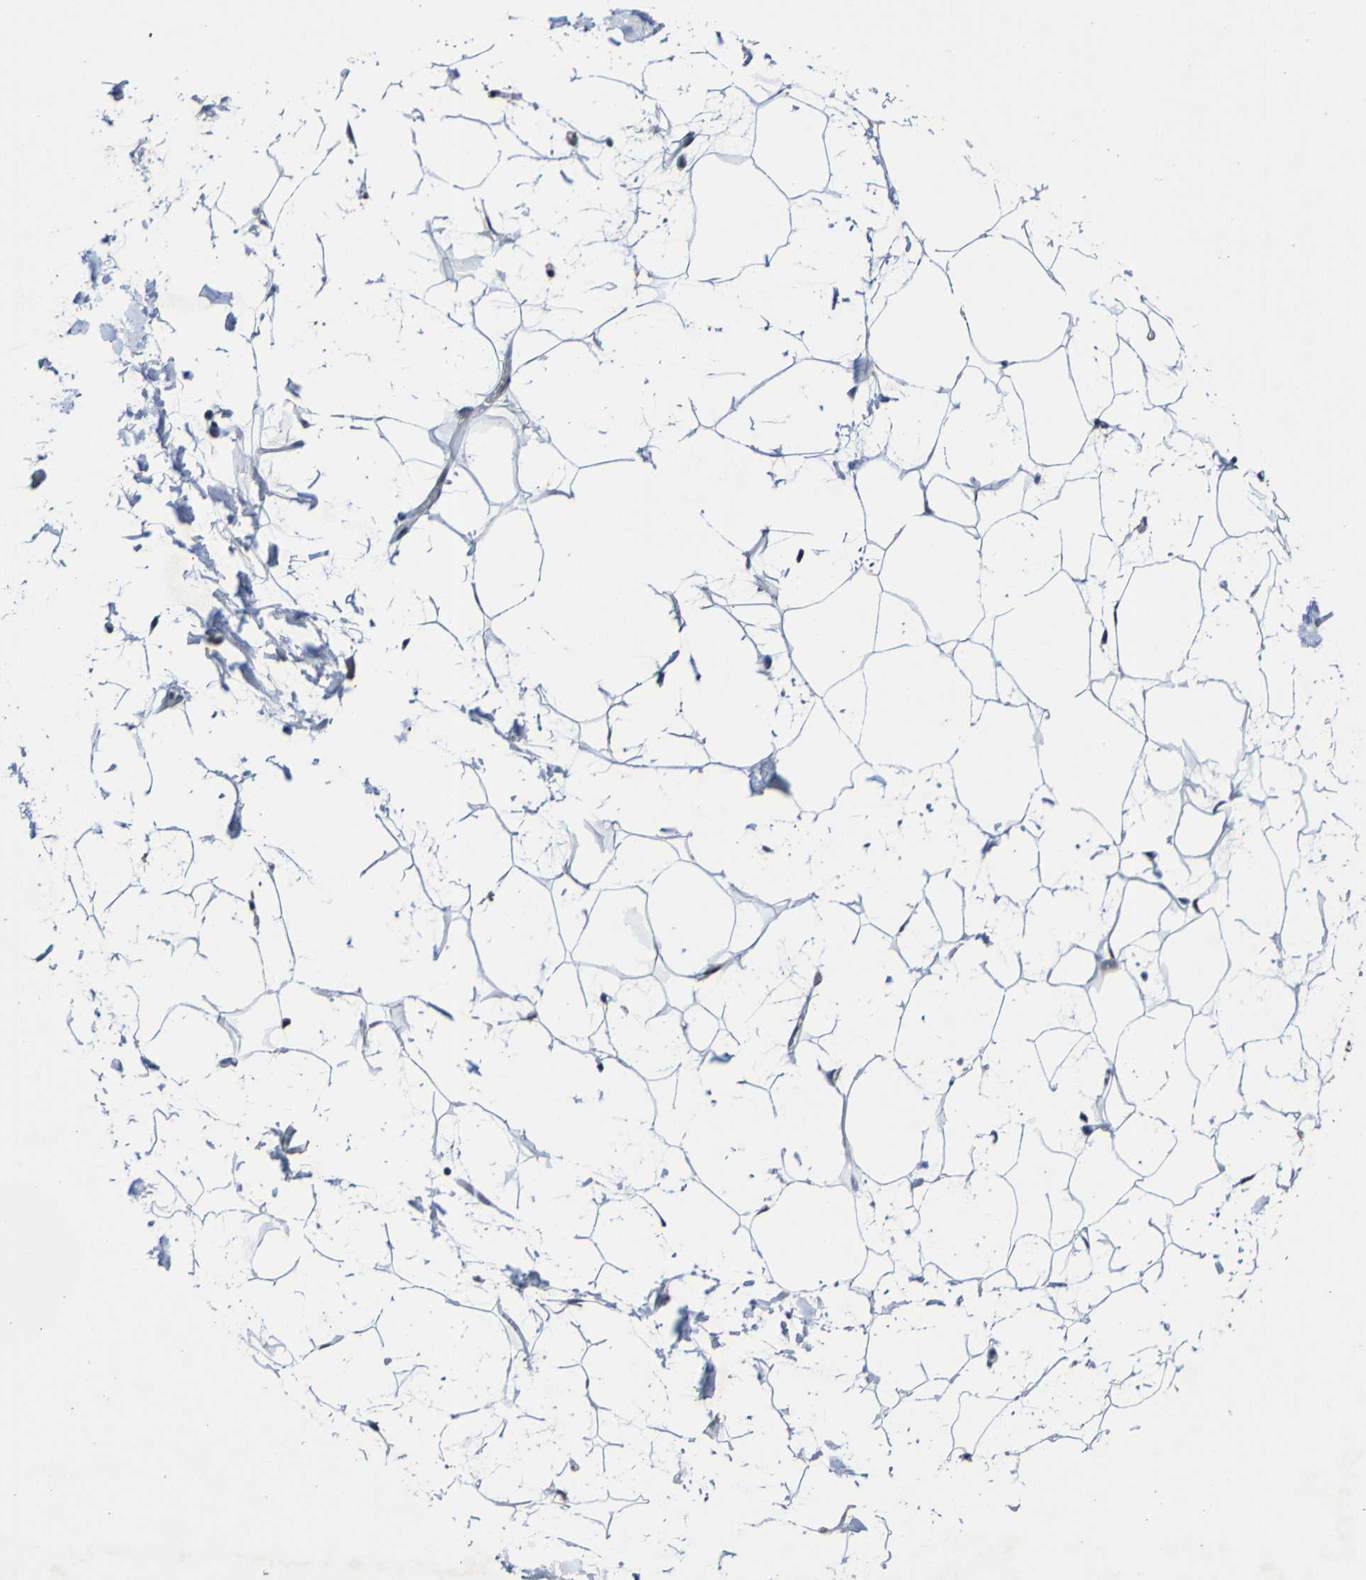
{"staining": {"intensity": "negative", "quantity": "none", "location": "none"}, "tissue": "adipose tissue", "cell_type": "Adipocytes", "image_type": "normal", "snomed": [{"axis": "morphology", "description": "Normal tissue, NOS"}, {"axis": "topography", "description": "Soft tissue"}], "caption": "This is an immunohistochemistry (IHC) photomicrograph of unremarkable adipose tissue. There is no staining in adipocytes.", "gene": "PCGF1", "patient": {"sex": "male", "age": 72}}